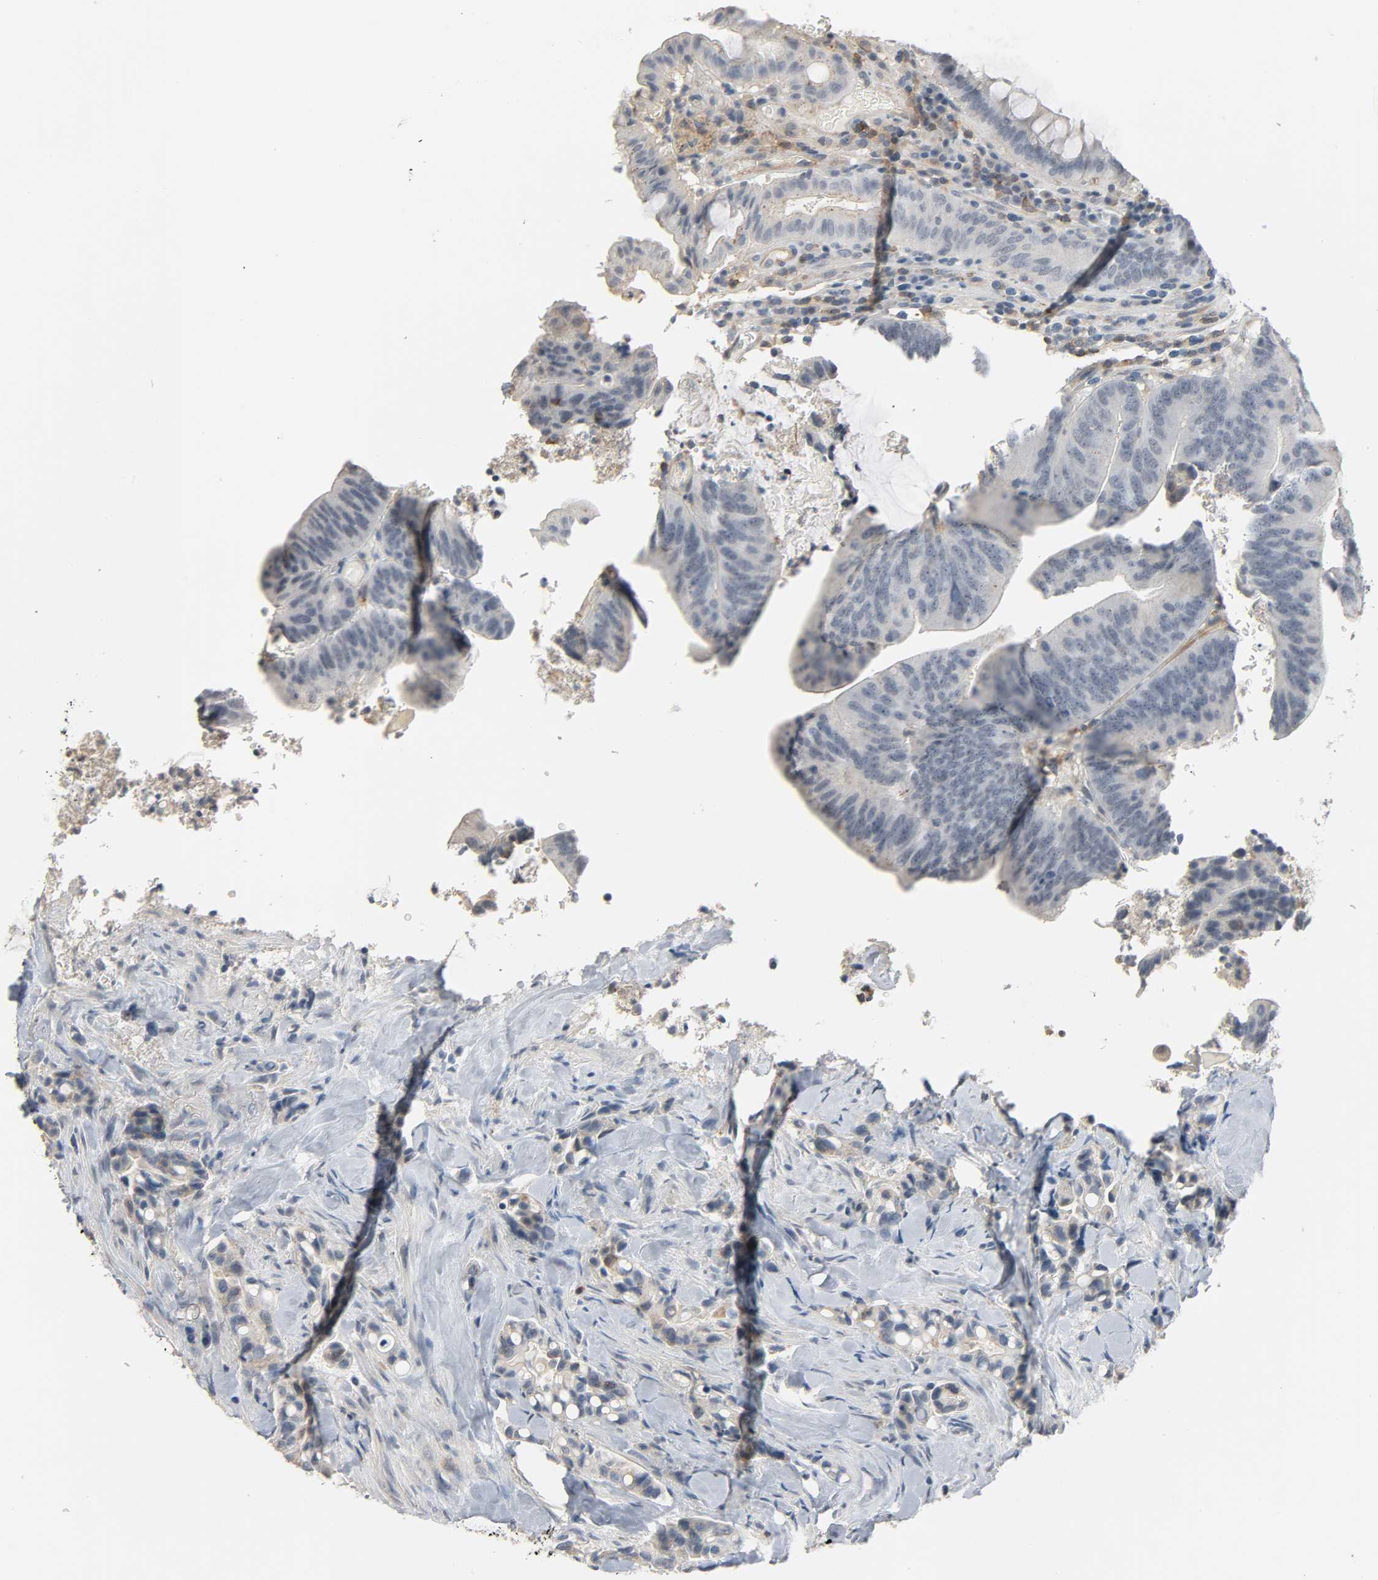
{"staining": {"intensity": "weak", "quantity": "<25%", "location": "cytoplasmic/membranous"}, "tissue": "colorectal cancer", "cell_type": "Tumor cells", "image_type": "cancer", "snomed": [{"axis": "morphology", "description": "Normal tissue, NOS"}, {"axis": "morphology", "description": "Adenocarcinoma, NOS"}, {"axis": "topography", "description": "Colon"}], "caption": "Tumor cells are negative for brown protein staining in colorectal adenocarcinoma. The staining is performed using DAB brown chromogen with nuclei counter-stained in using hematoxylin.", "gene": "CD4", "patient": {"sex": "male", "age": 82}}